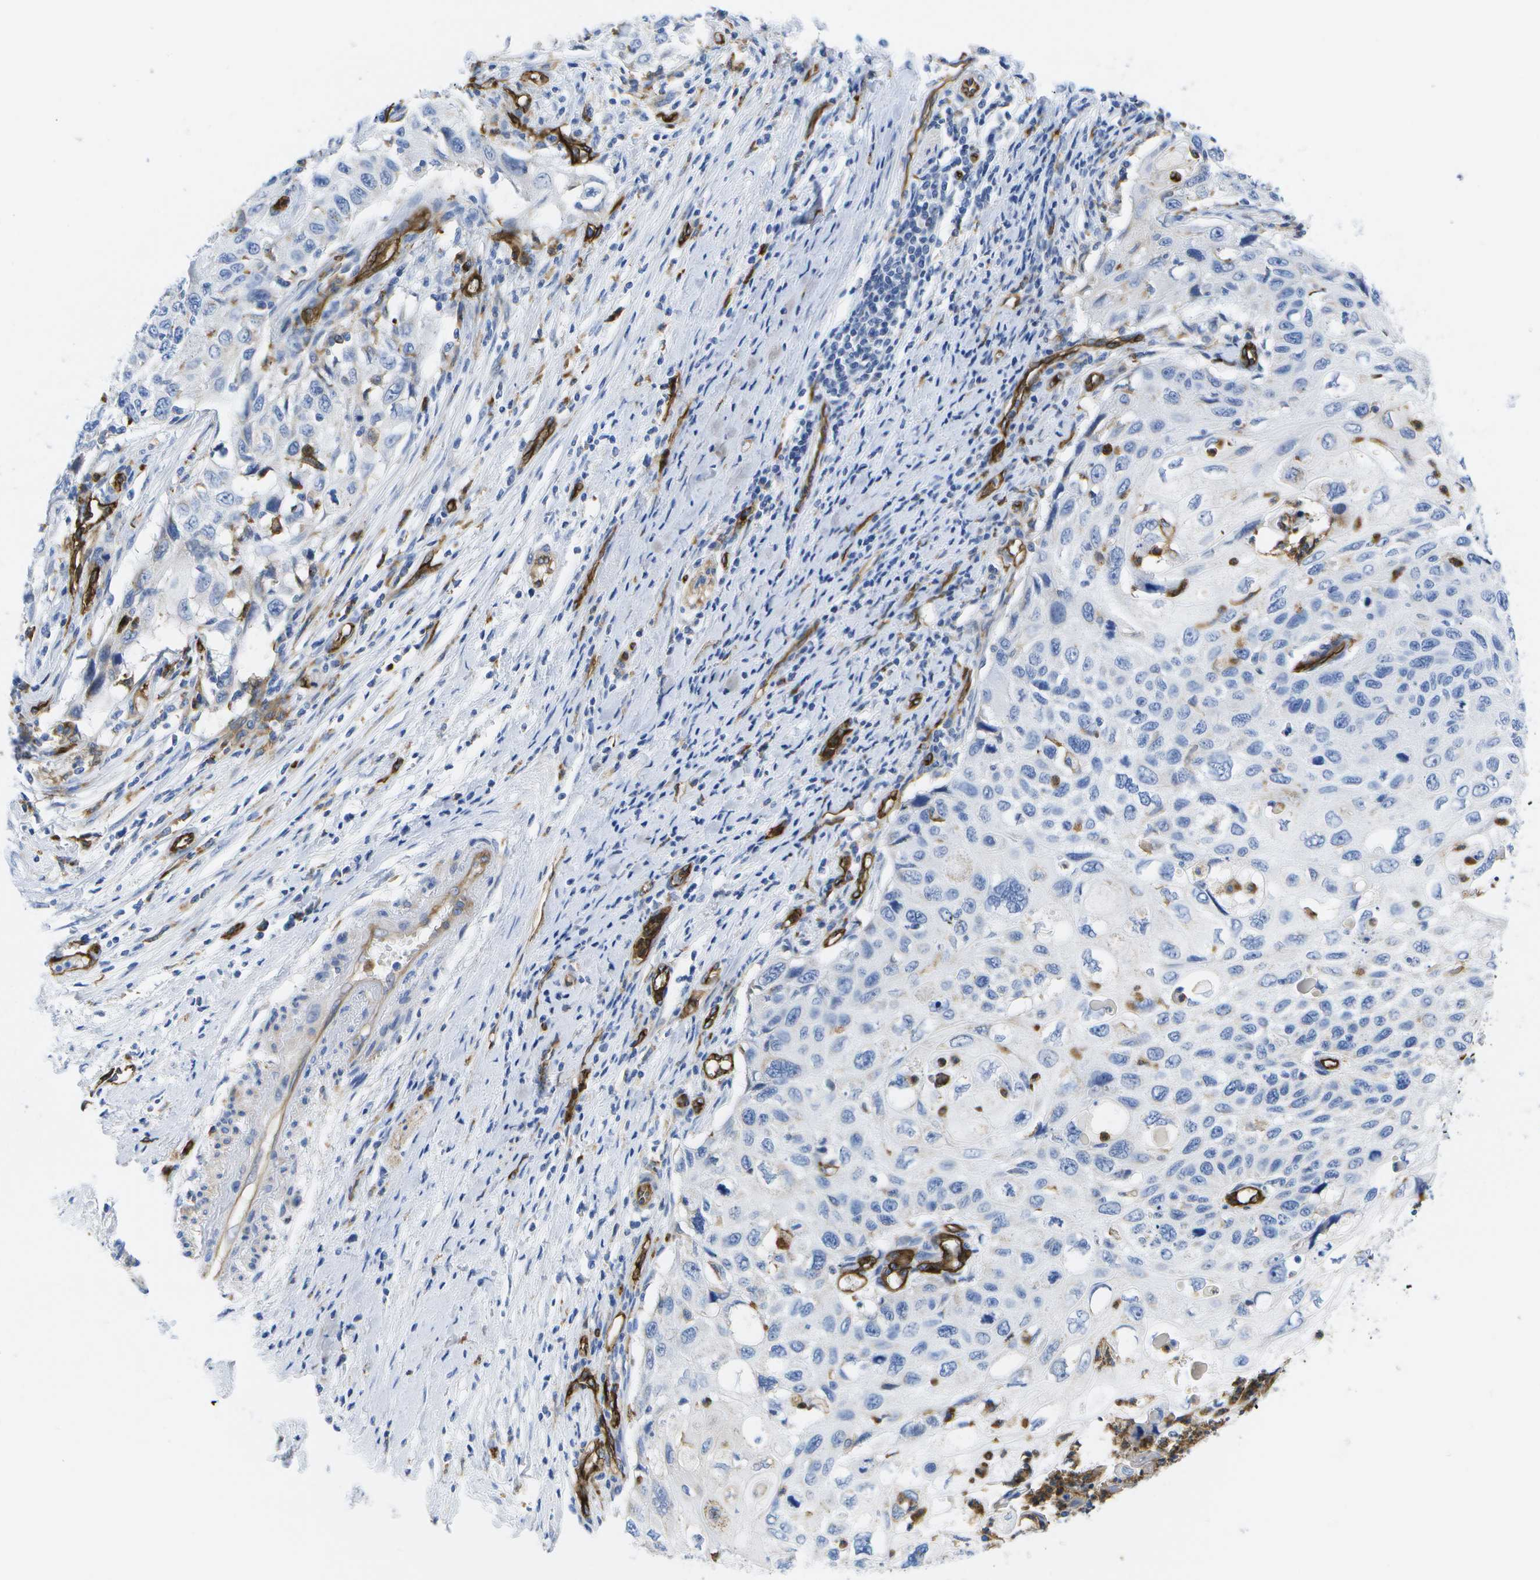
{"staining": {"intensity": "negative", "quantity": "none", "location": "none"}, "tissue": "cervical cancer", "cell_type": "Tumor cells", "image_type": "cancer", "snomed": [{"axis": "morphology", "description": "Squamous cell carcinoma, NOS"}, {"axis": "topography", "description": "Cervix"}], "caption": "Immunohistochemistry (IHC) micrograph of human cervical squamous cell carcinoma stained for a protein (brown), which demonstrates no staining in tumor cells.", "gene": "DYSF", "patient": {"sex": "female", "age": 70}}